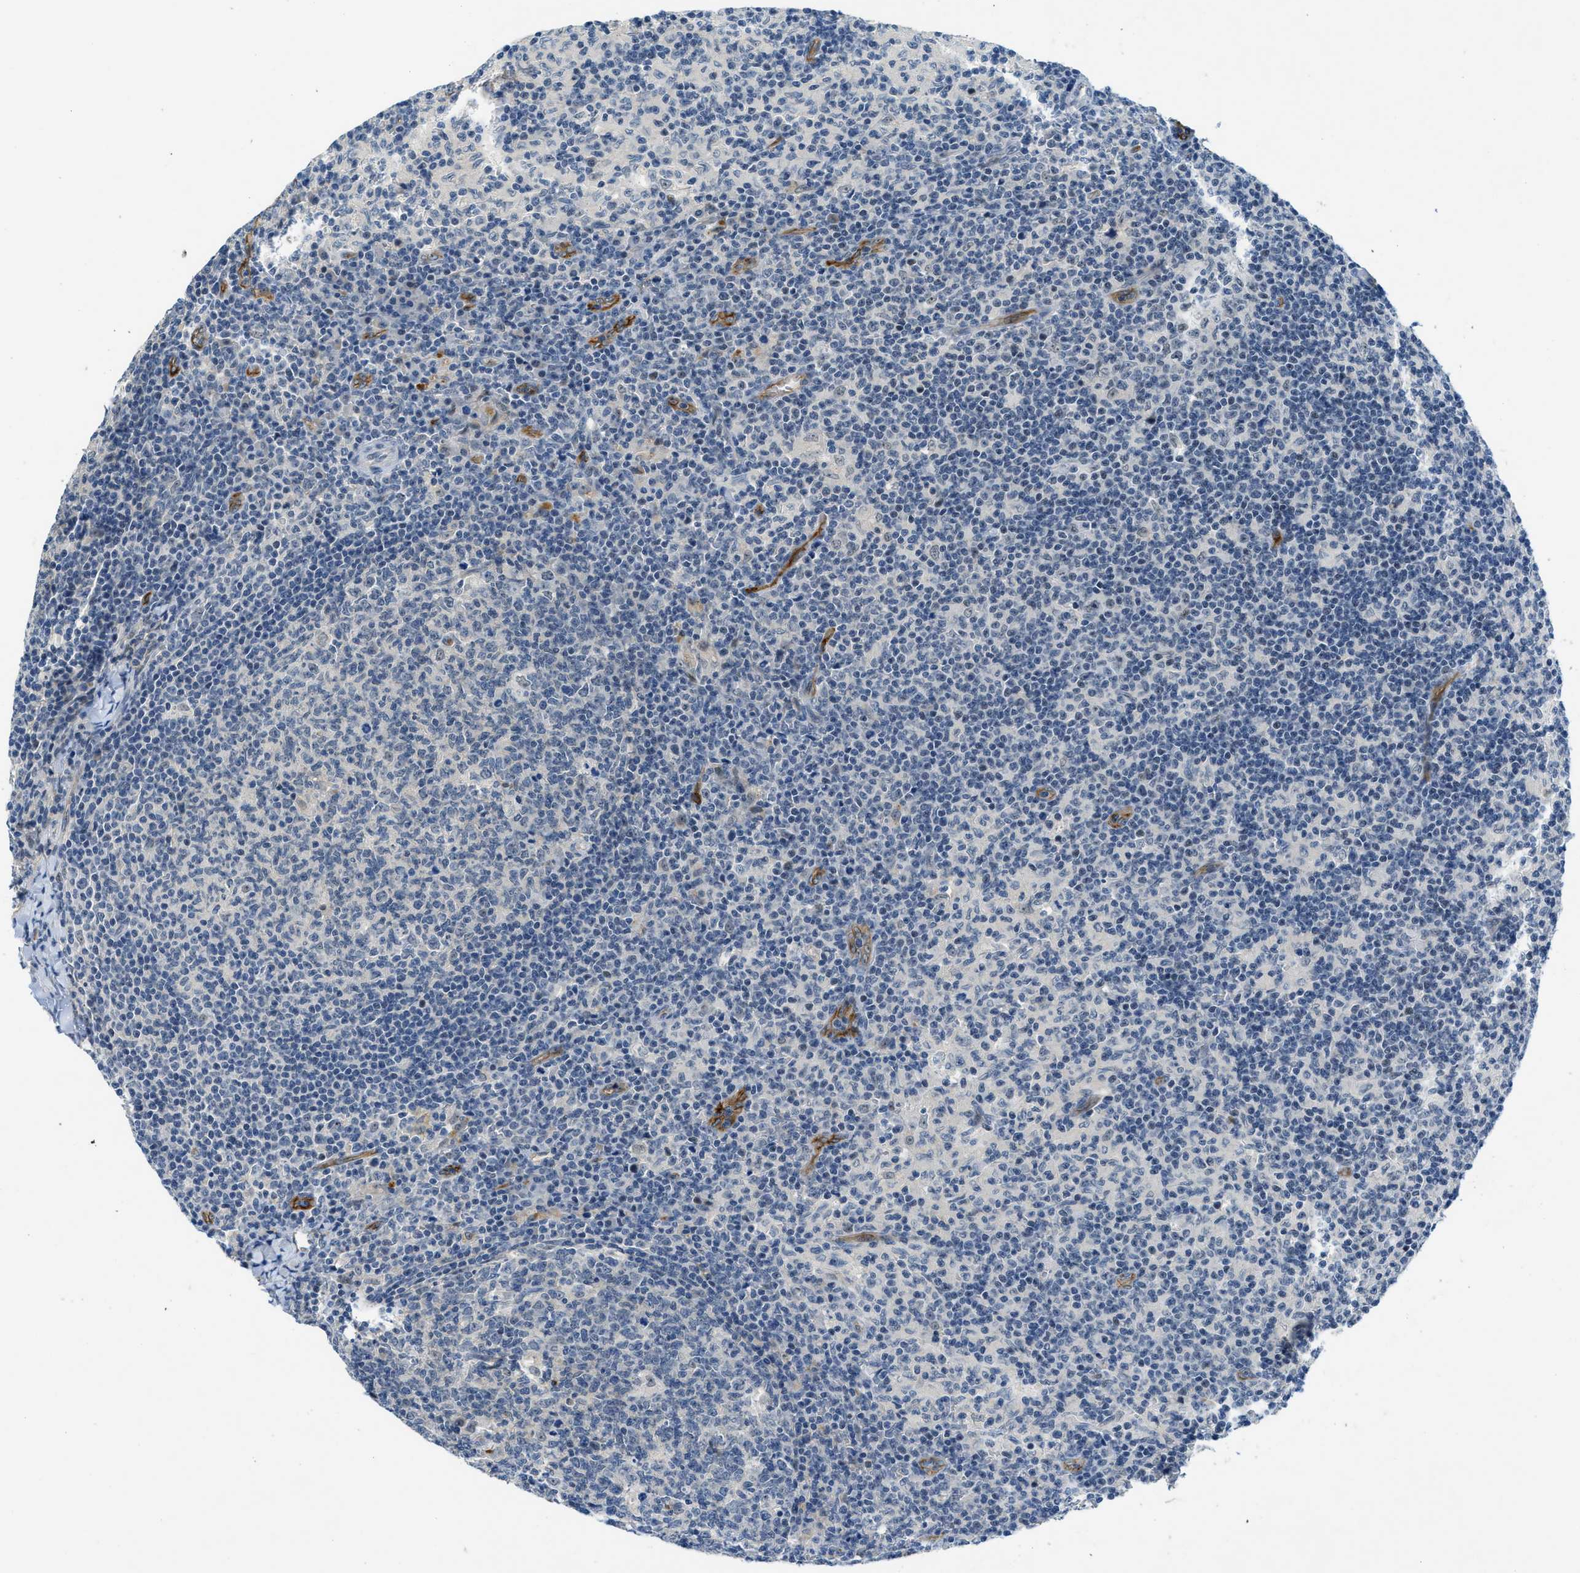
{"staining": {"intensity": "negative", "quantity": "none", "location": "none"}, "tissue": "lymph node", "cell_type": "Germinal center cells", "image_type": "normal", "snomed": [{"axis": "morphology", "description": "Normal tissue, NOS"}, {"axis": "morphology", "description": "Inflammation, NOS"}, {"axis": "topography", "description": "Lymph node"}], "caption": "Immunohistochemistry image of normal human lymph node stained for a protein (brown), which displays no positivity in germinal center cells. (DAB IHC, high magnification).", "gene": "SLCO2A1", "patient": {"sex": "male", "age": 55}}